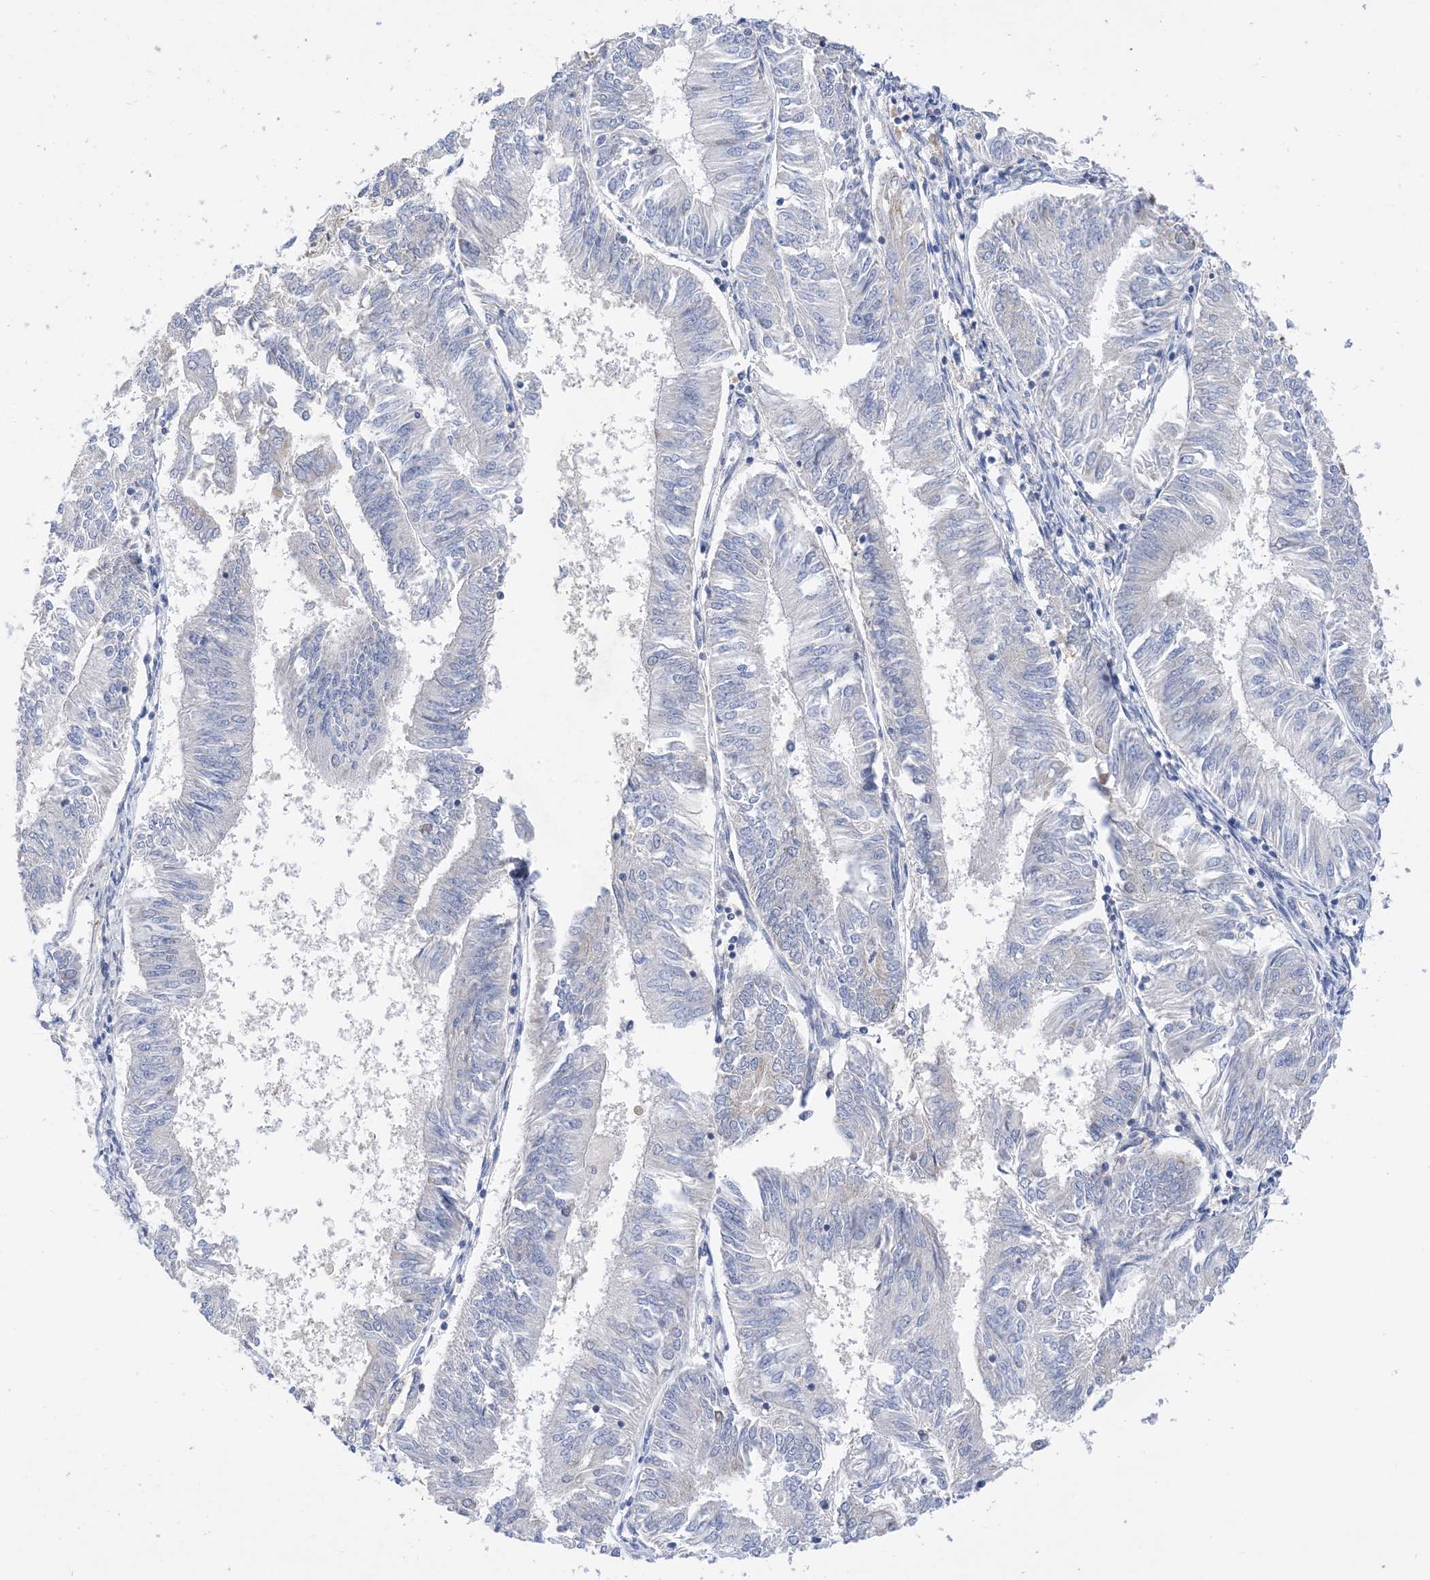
{"staining": {"intensity": "negative", "quantity": "none", "location": "none"}, "tissue": "endometrial cancer", "cell_type": "Tumor cells", "image_type": "cancer", "snomed": [{"axis": "morphology", "description": "Adenocarcinoma, NOS"}, {"axis": "topography", "description": "Endometrium"}], "caption": "Human adenocarcinoma (endometrial) stained for a protein using IHC shows no positivity in tumor cells.", "gene": "PLK4", "patient": {"sex": "female", "age": 58}}